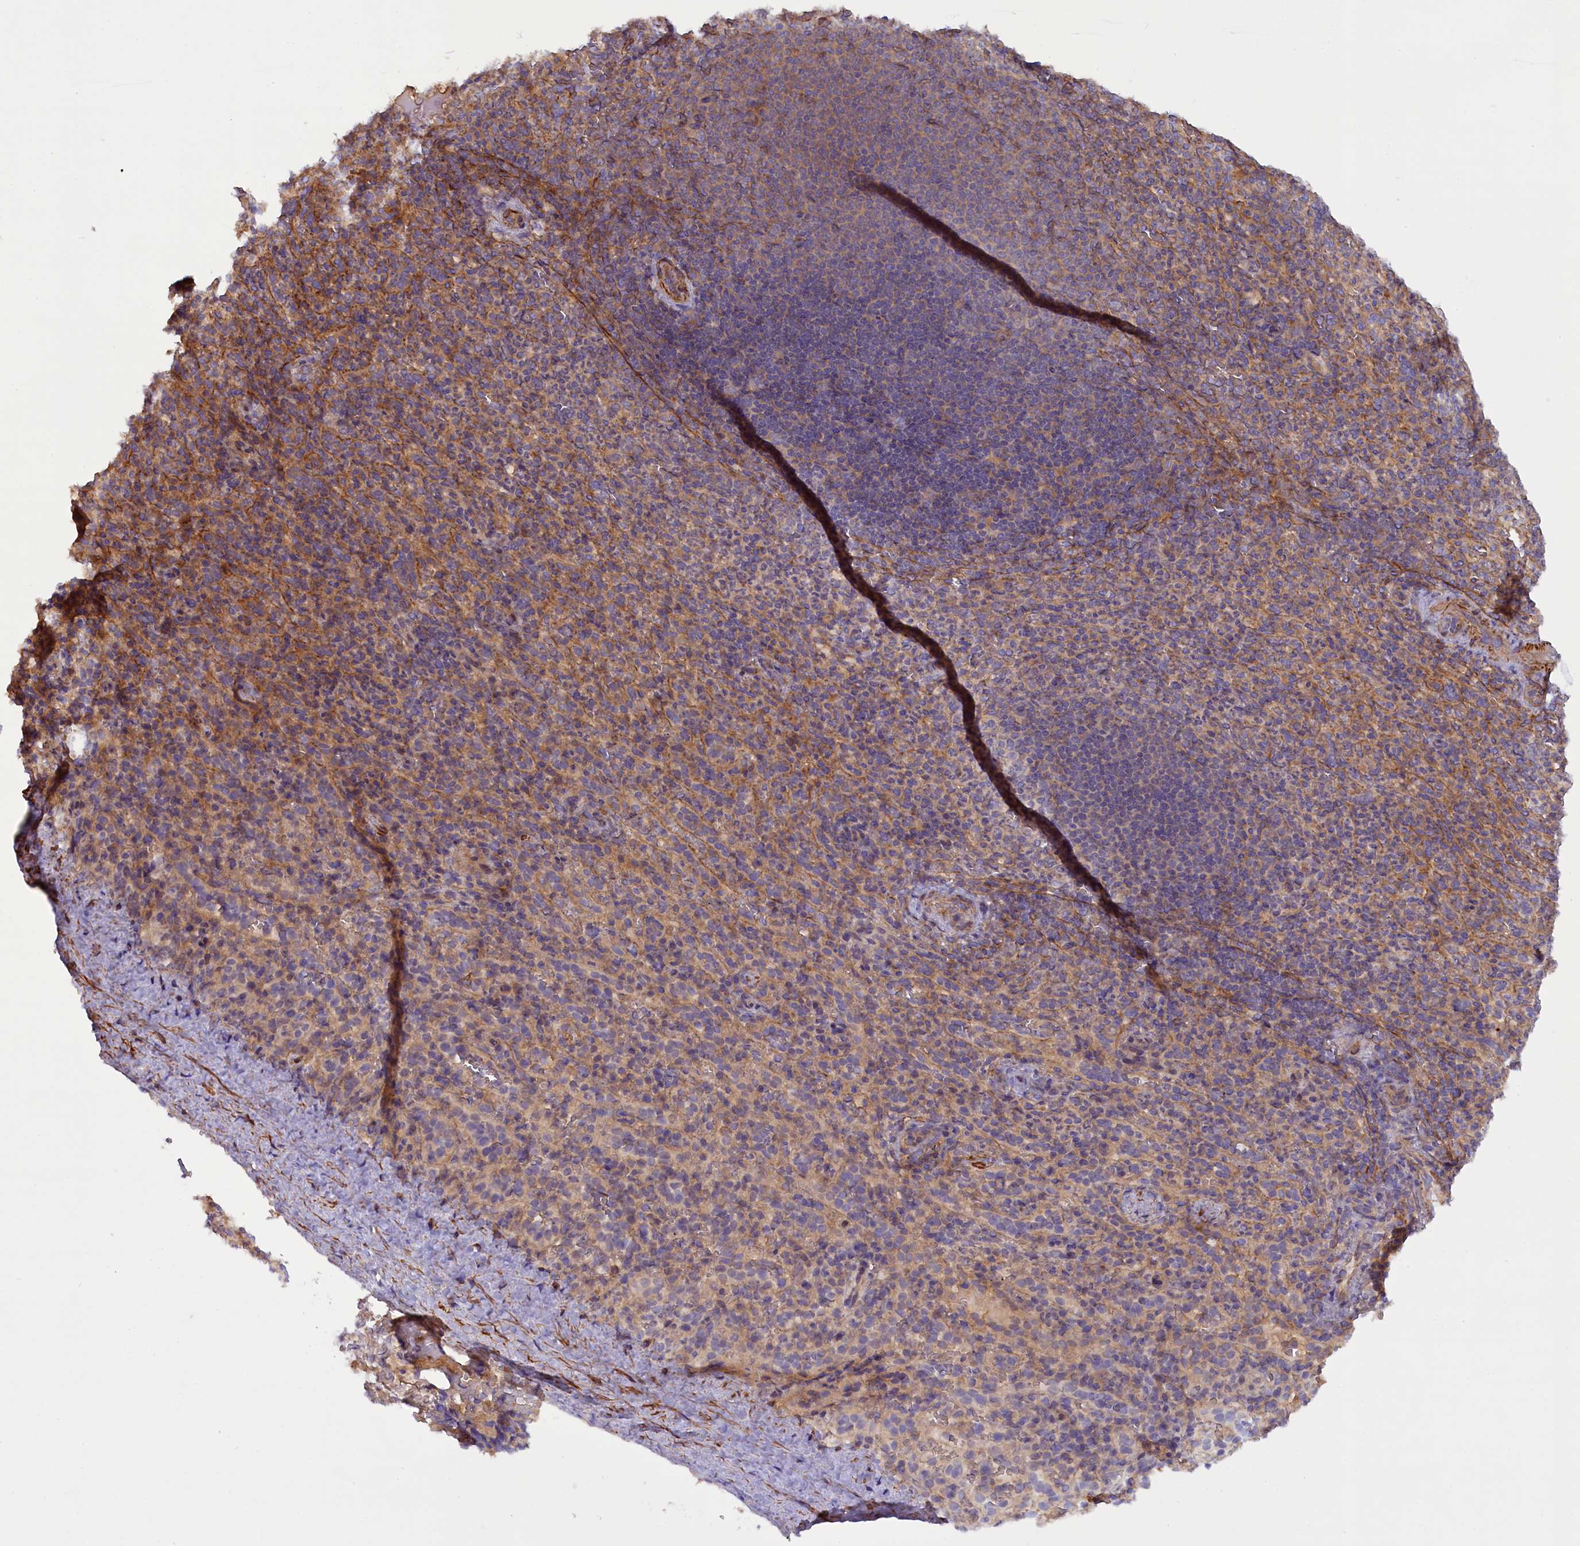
{"staining": {"intensity": "weak", "quantity": "<25%", "location": "cytoplasmic/membranous"}, "tissue": "spleen", "cell_type": "Cells in red pulp", "image_type": "normal", "snomed": [{"axis": "morphology", "description": "Normal tissue, NOS"}, {"axis": "topography", "description": "Spleen"}], "caption": "Immunohistochemistry of normal human spleen shows no expression in cells in red pulp.", "gene": "FUZ", "patient": {"sex": "female", "age": 21}}